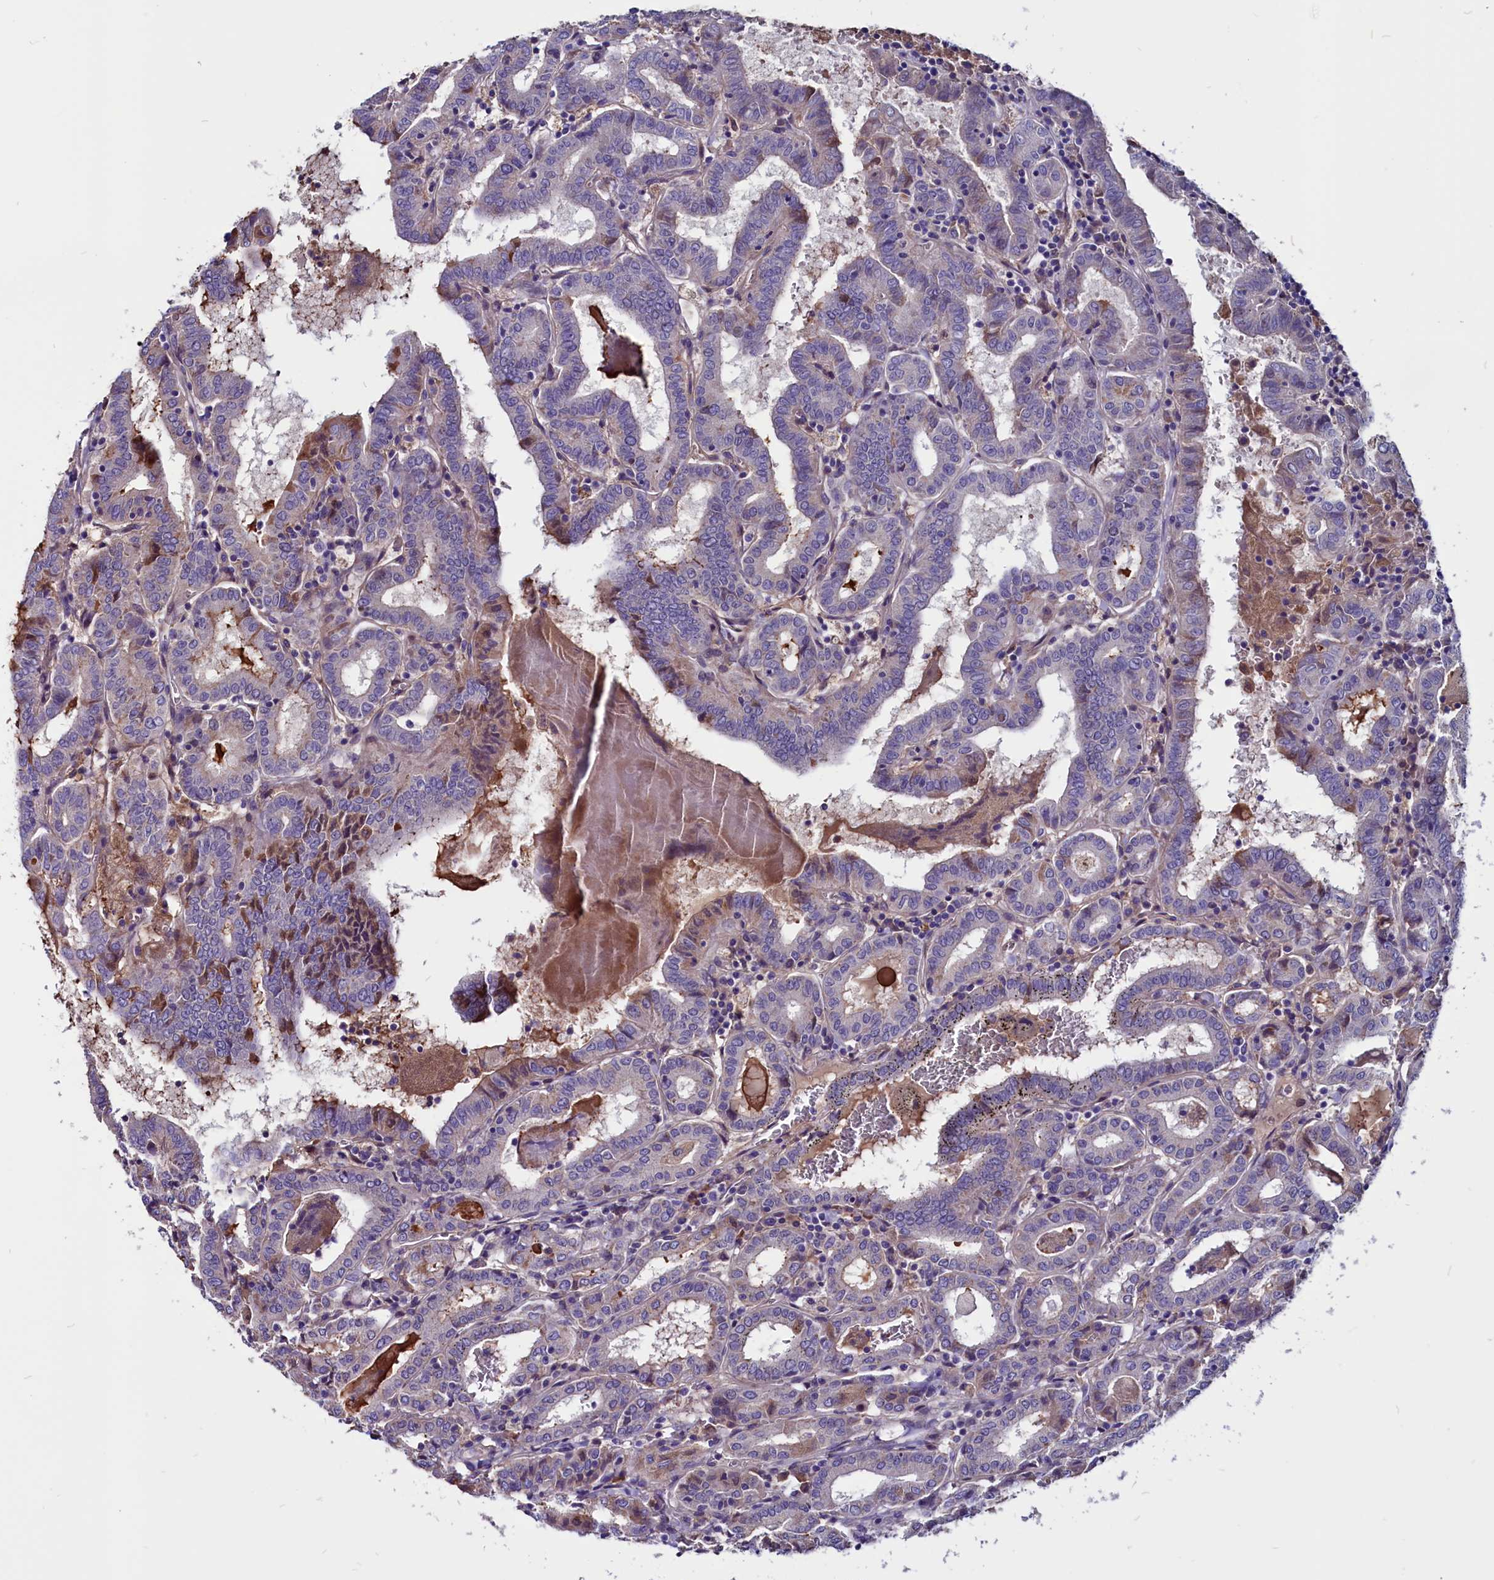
{"staining": {"intensity": "weak", "quantity": "<25%", "location": "cytoplasmic/membranous"}, "tissue": "thyroid cancer", "cell_type": "Tumor cells", "image_type": "cancer", "snomed": [{"axis": "morphology", "description": "Papillary adenocarcinoma, NOS"}, {"axis": "topography", "description": "Thyroid gland"}], "caption": "This is a photomicrograph of IHC staining of thyroid cancer, which shows no staining in tumor cells. The staining was performed using DAB to visualize the protein expression in brown, while the nuclei were stained in blue with hematoxylin (Magnification: 20x).", "gene": "CCBE1", "patient": {"sex": "female", "age": 72}}